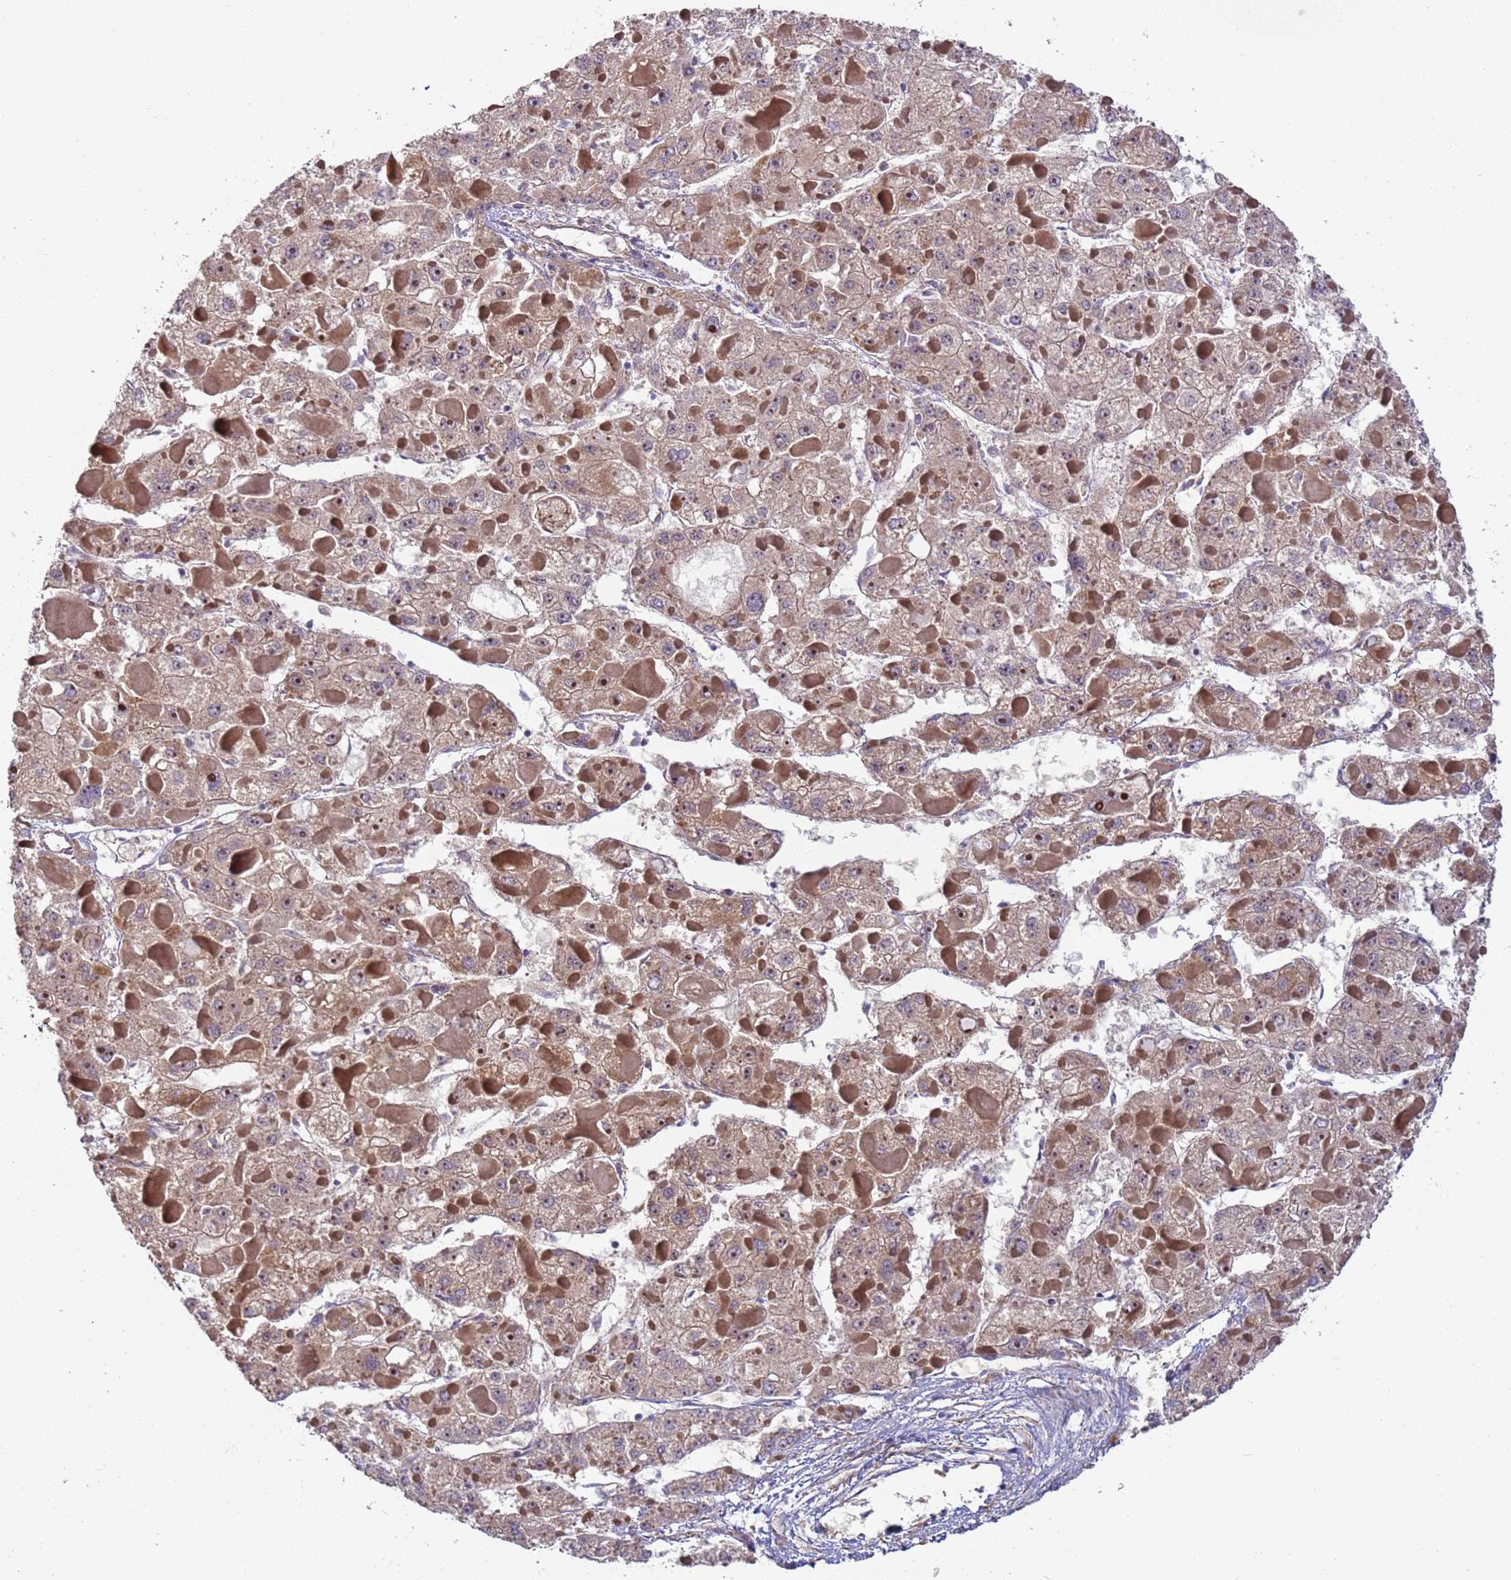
{"staining": {"intensity": "weak", "quantity": ">75%", "location": "cytoplasmic/membranous"}, "tissue": "liver cancer", "cell_type": "Tumor cells", "image_type": "cancer", "snomed": [{"axis": "morphology", "description": "Carcinoma, Hepatocellular, NOS"}, {"axis": "topography", "description": "Liver"}], "caption": "Liver cancer stained for a protein (brown) exhibits weak cytoplasmic/membranous positive expression in approximately >75% of tumor cells.", "gene": "RAPGEF3", "patient": {"sex": "female", "age": 73}}